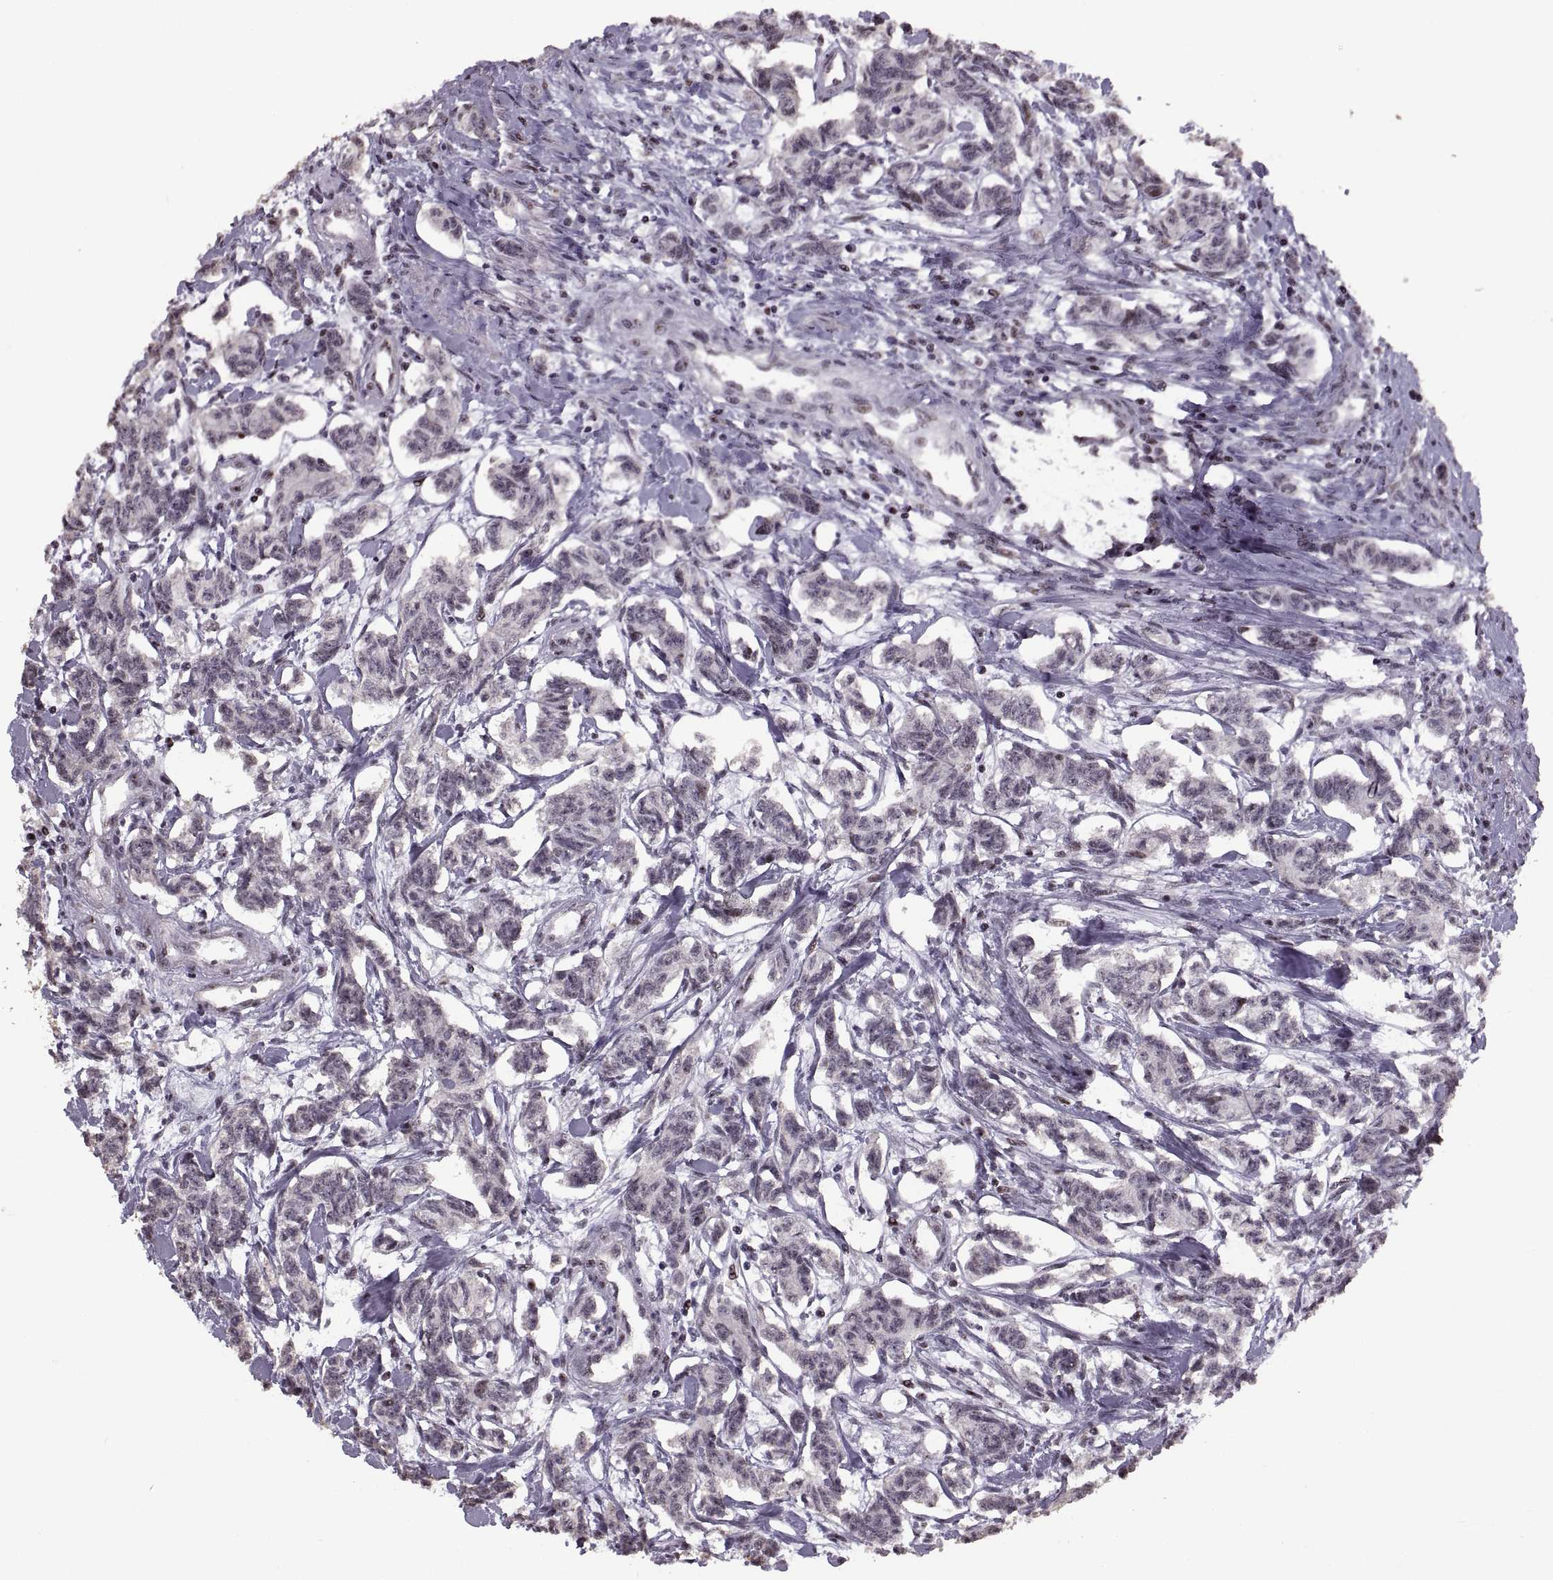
{"staining": {"intensity": "negative", "quantity": "none", "location": "none"}, "tissue": "carcinoid", "cell_type": "Tumor cells", "image_type": "cancer", "snomed": [{"axis": "morphology", "description": "Carcinoid, malignant, NOS"}, {"axis": "topography", "description": "Kidney"}], "caption": "Immunohistochemistry (IHC) histopathology image of neoplastic tissue: carcinoid stained with DAB (3,3'-diaminobenzidine) exhibits no significant protein staining in tumor cells.", "gene": "PALS1", "patient": {"sex": "female", "age": 41}}